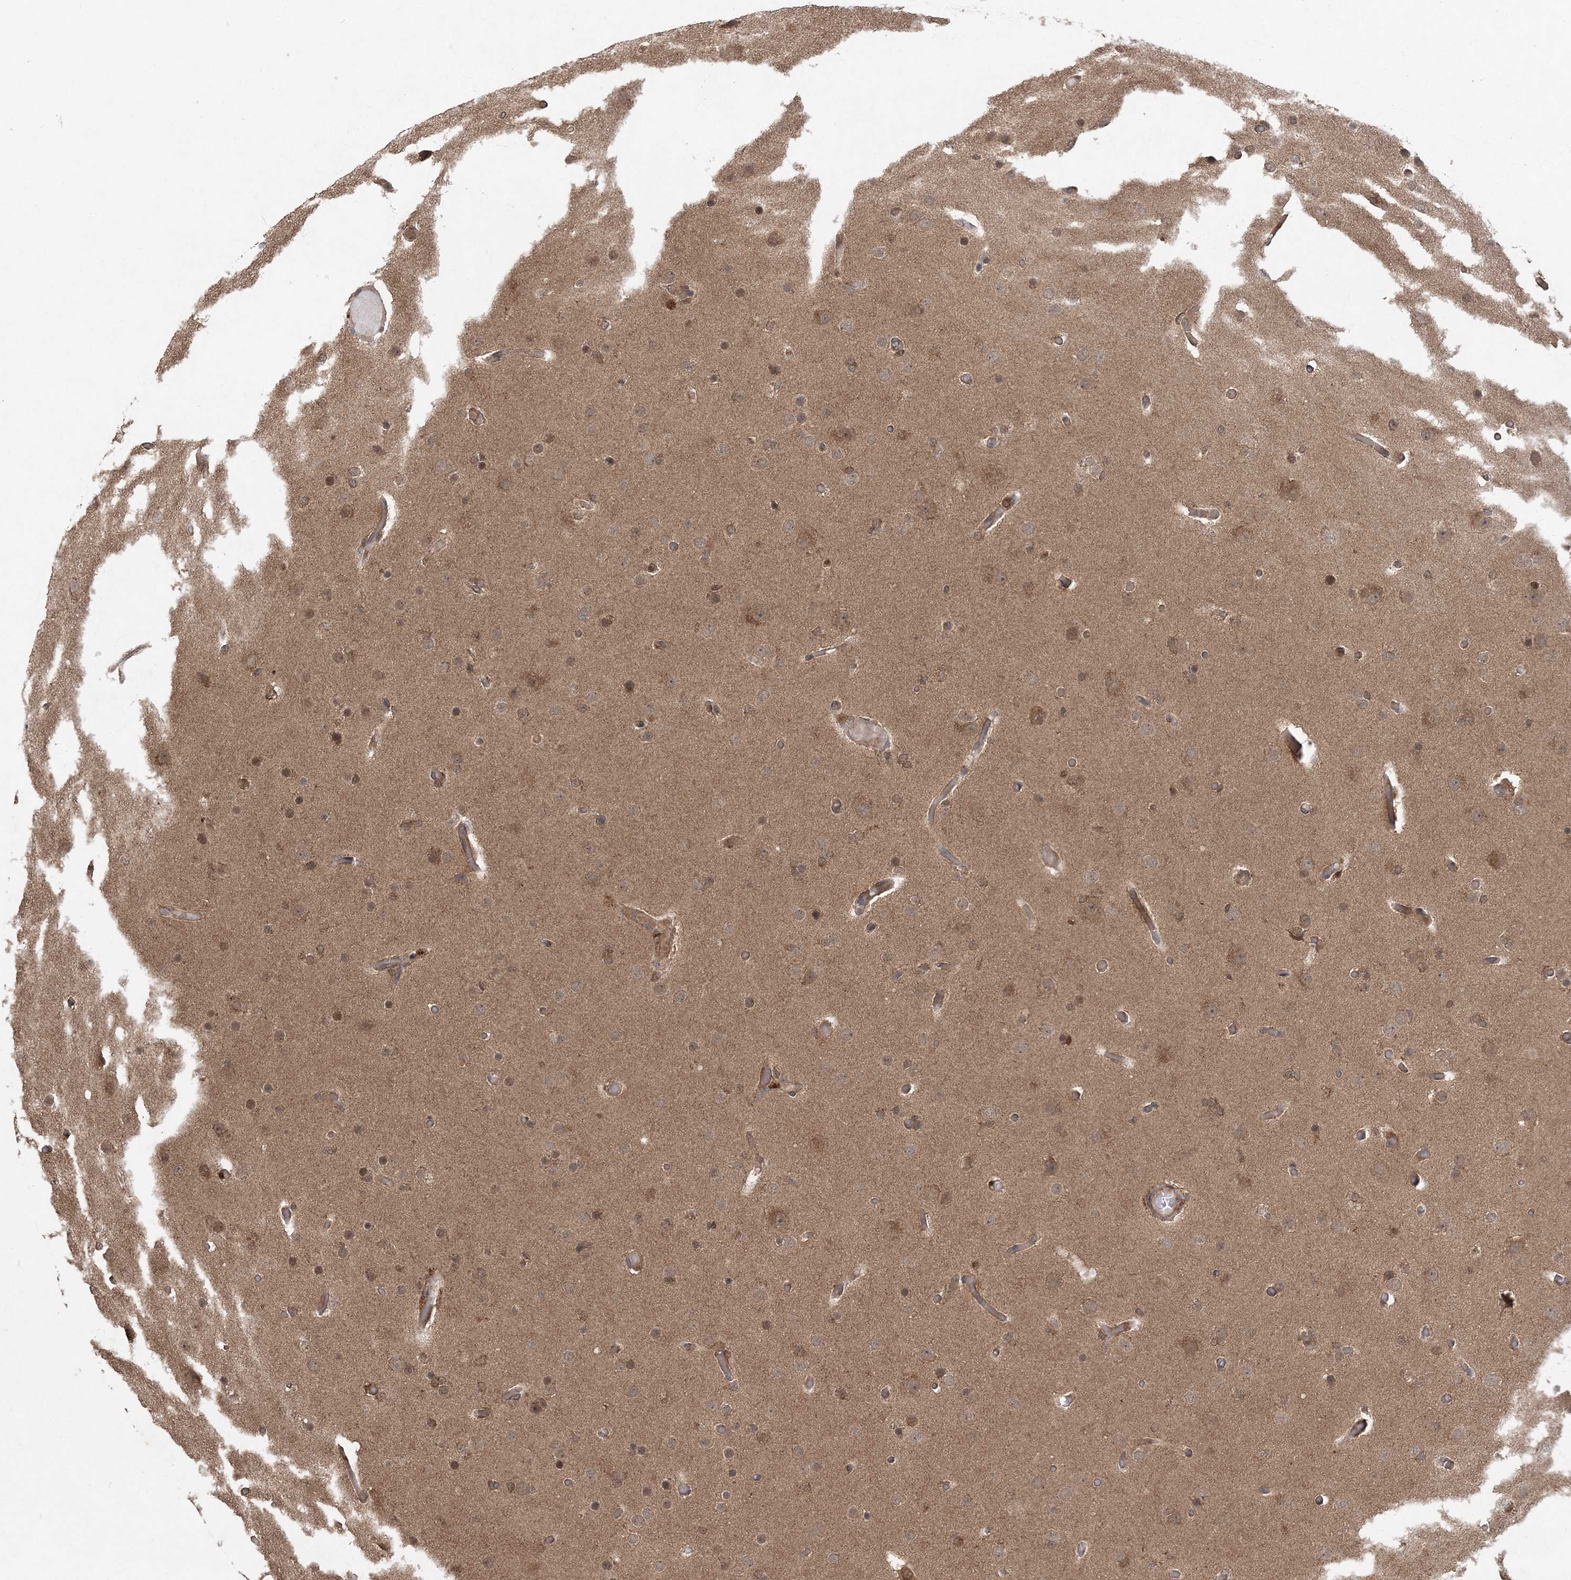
{"staining": {"intensity": "moderate", "quantity": ">75%", "location": "cytoplasmic/membranous,nuclear"}, "tissue": "glioma", "cell_type": "Tumor cells", "image_type": "cancer", "snomed": [{"axis": "morphology", "description": "Glioma, malignant, High grade"}, {"axis": "topography", "description": "Cerebral cortex"}], "caption": "High-magnification brightfield microscopy of glioma stained with DAB (3,3'-diaminobenzidine) (brown) and counterstained with hematoxylin (blue). tumor cells exhibit moderate cytoplasmic/membranous and nuclear staining is present in about>75% of cells.", "gene": "LACC1", "patient": {"sex": "female", "age": 36}}